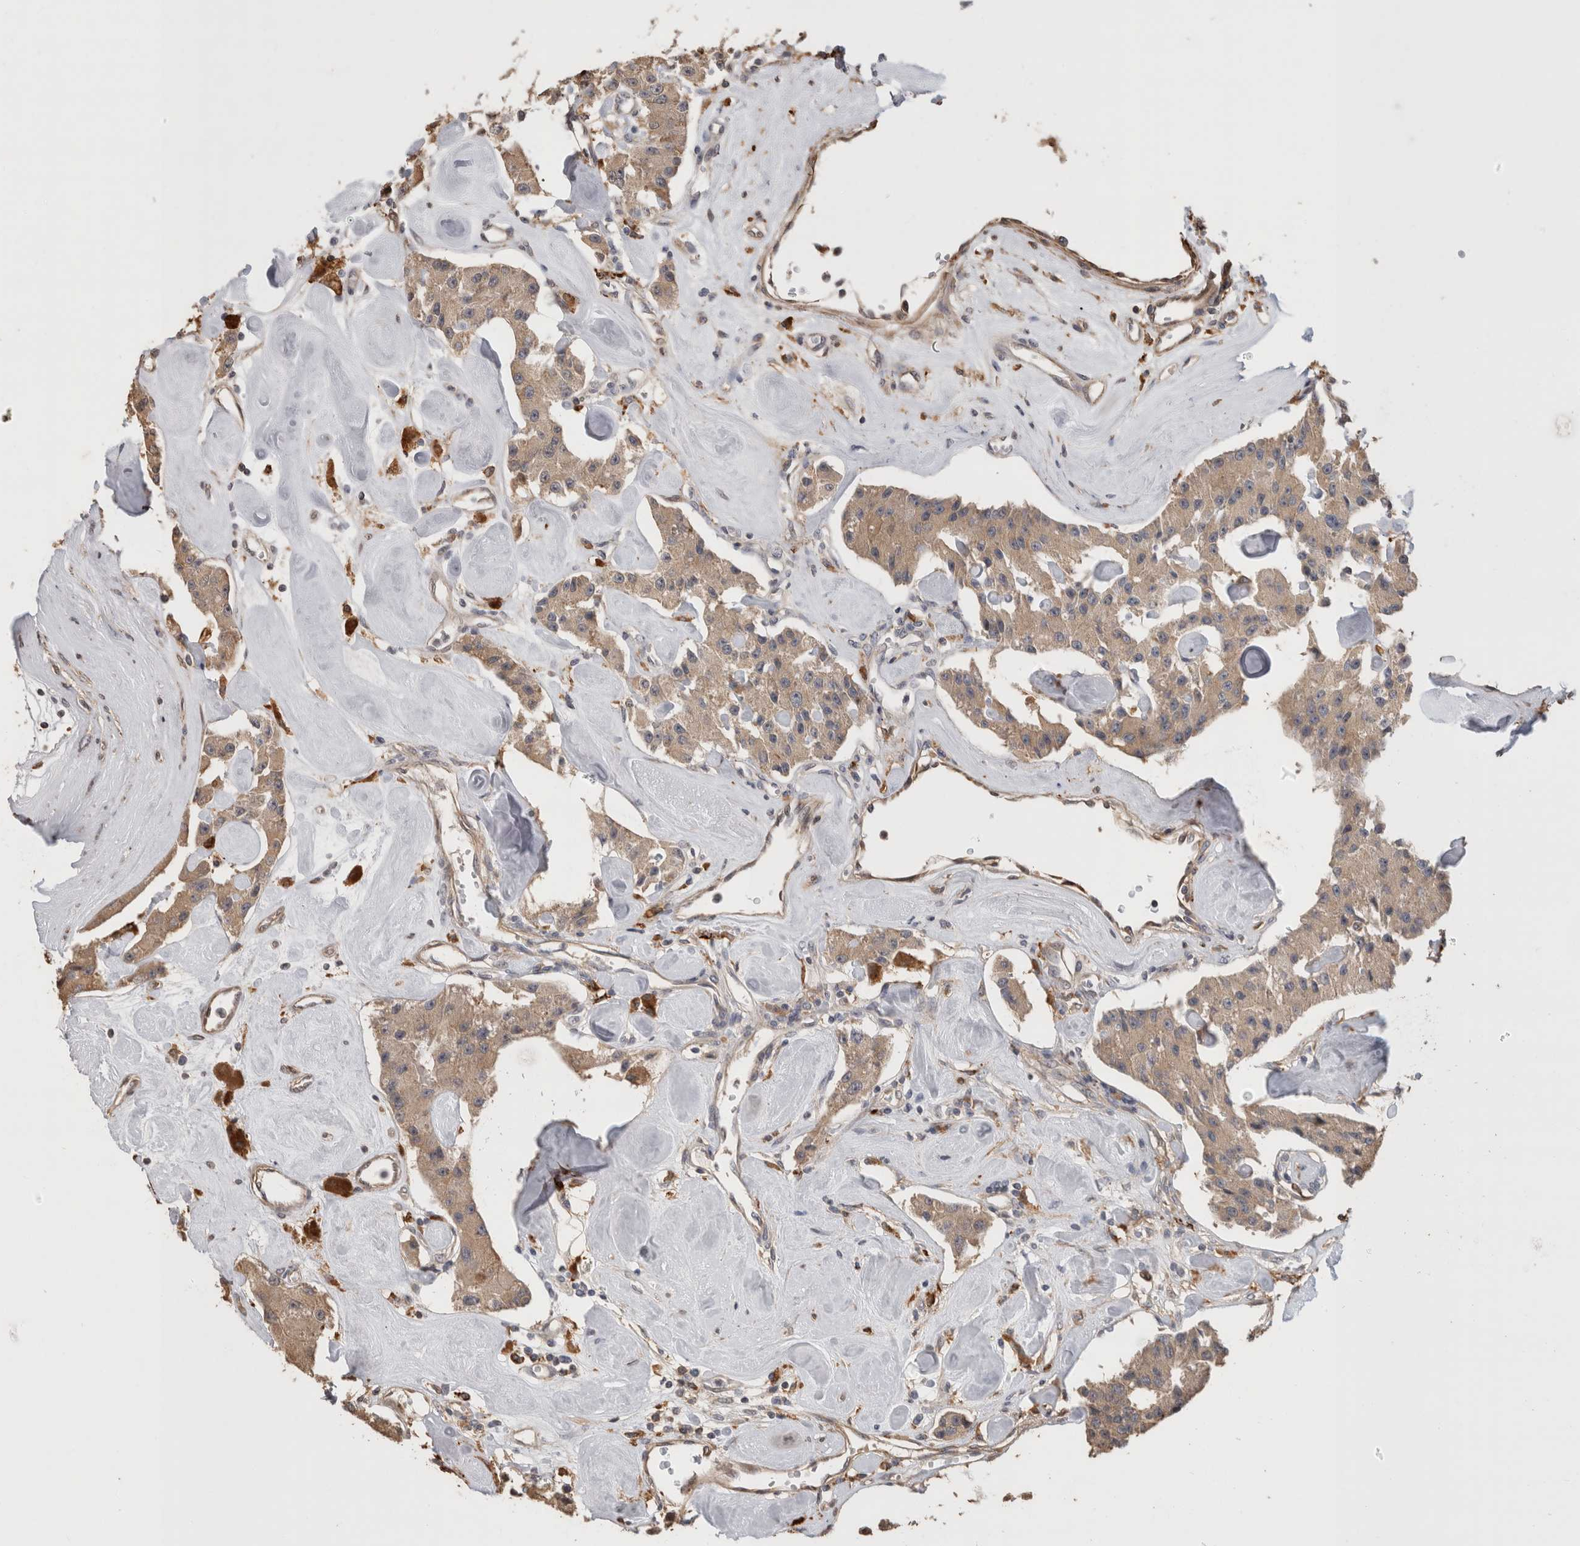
{"staining": {"intensity": "weak", "quantity": ">75%", "location": "cytoplasmic/membranous"}, "tissue": "carcinoid", "cell_type": "Tumor cells", "image_type": "cancer", "snomed": [{"axis": "morphology", "description": "Carcinoid, malignant, NOS"}, {"axis": "topography", "description": "Pancreas"}], "caption": "High-magnification brightfield microscopy of carcinoid stained with DAB (3,3'-diaminobenzidine) (brown) and counterstained with hematoxylin (blue). tumor cells exhibit weak cytoplasmic/membranous staining is identified in approximately>75% of cells. The protein is shown in brown color, while the nuclei are stained blue.", "gene": "CLIP1", "patient": {"sex": "male", "age": 41}}